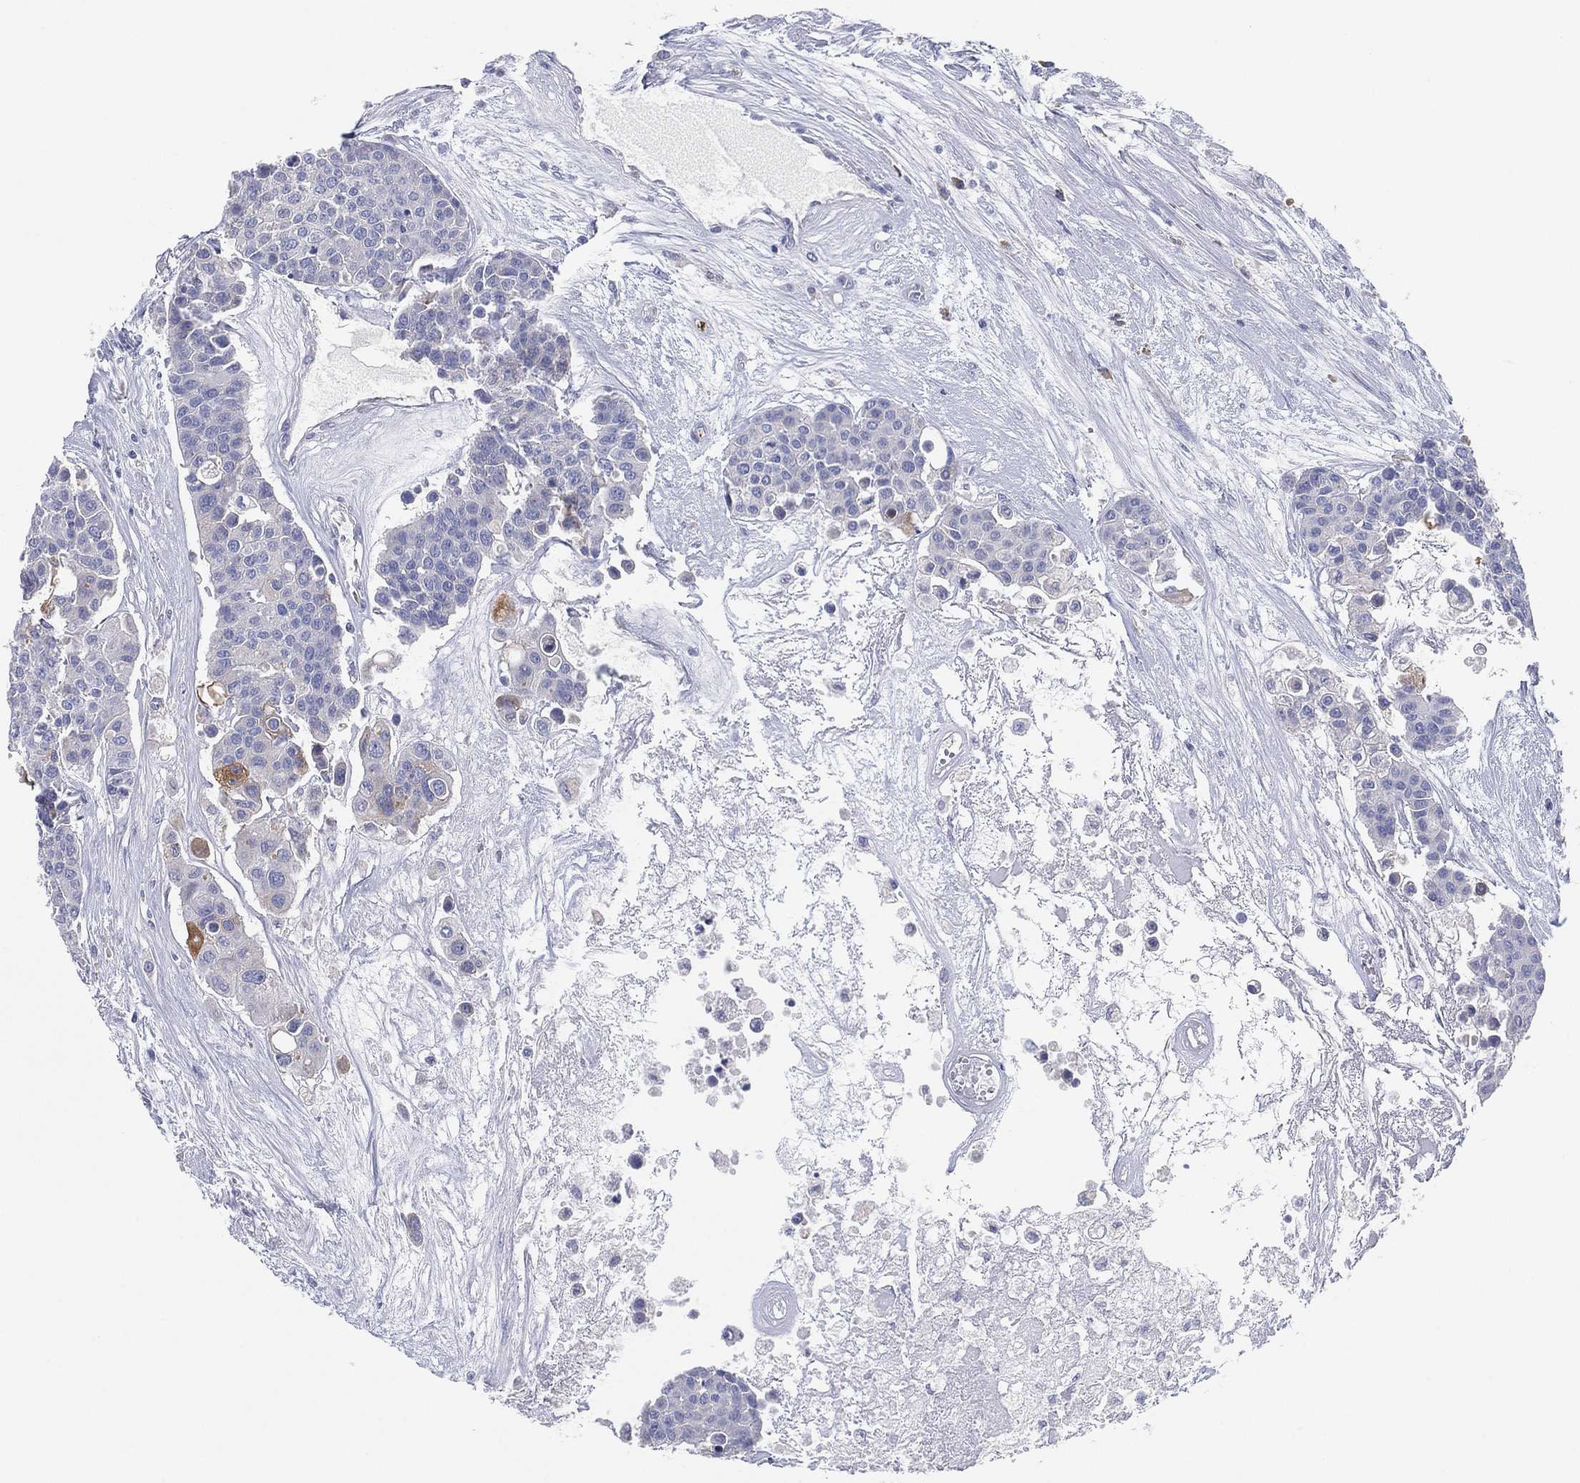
{"staining": {"intensity": "negative", "quantity": "none", "location": "none"}, "tissue": "carcinoid", "cell_type": "Tumor cells", "image_type": "cancer", "snomed": [{"axis": "morphology", "description": "Carcinoid, malignant, NOS"}, {"axis": "topography", "description": "Colon"}], "caption": "IHC photomicrograph of human carcinoid stained for a protein (brown), which displays no expression in tumor cells.", "gene": "TMEM40", "patient": {"sex": "male", "age": 81}}